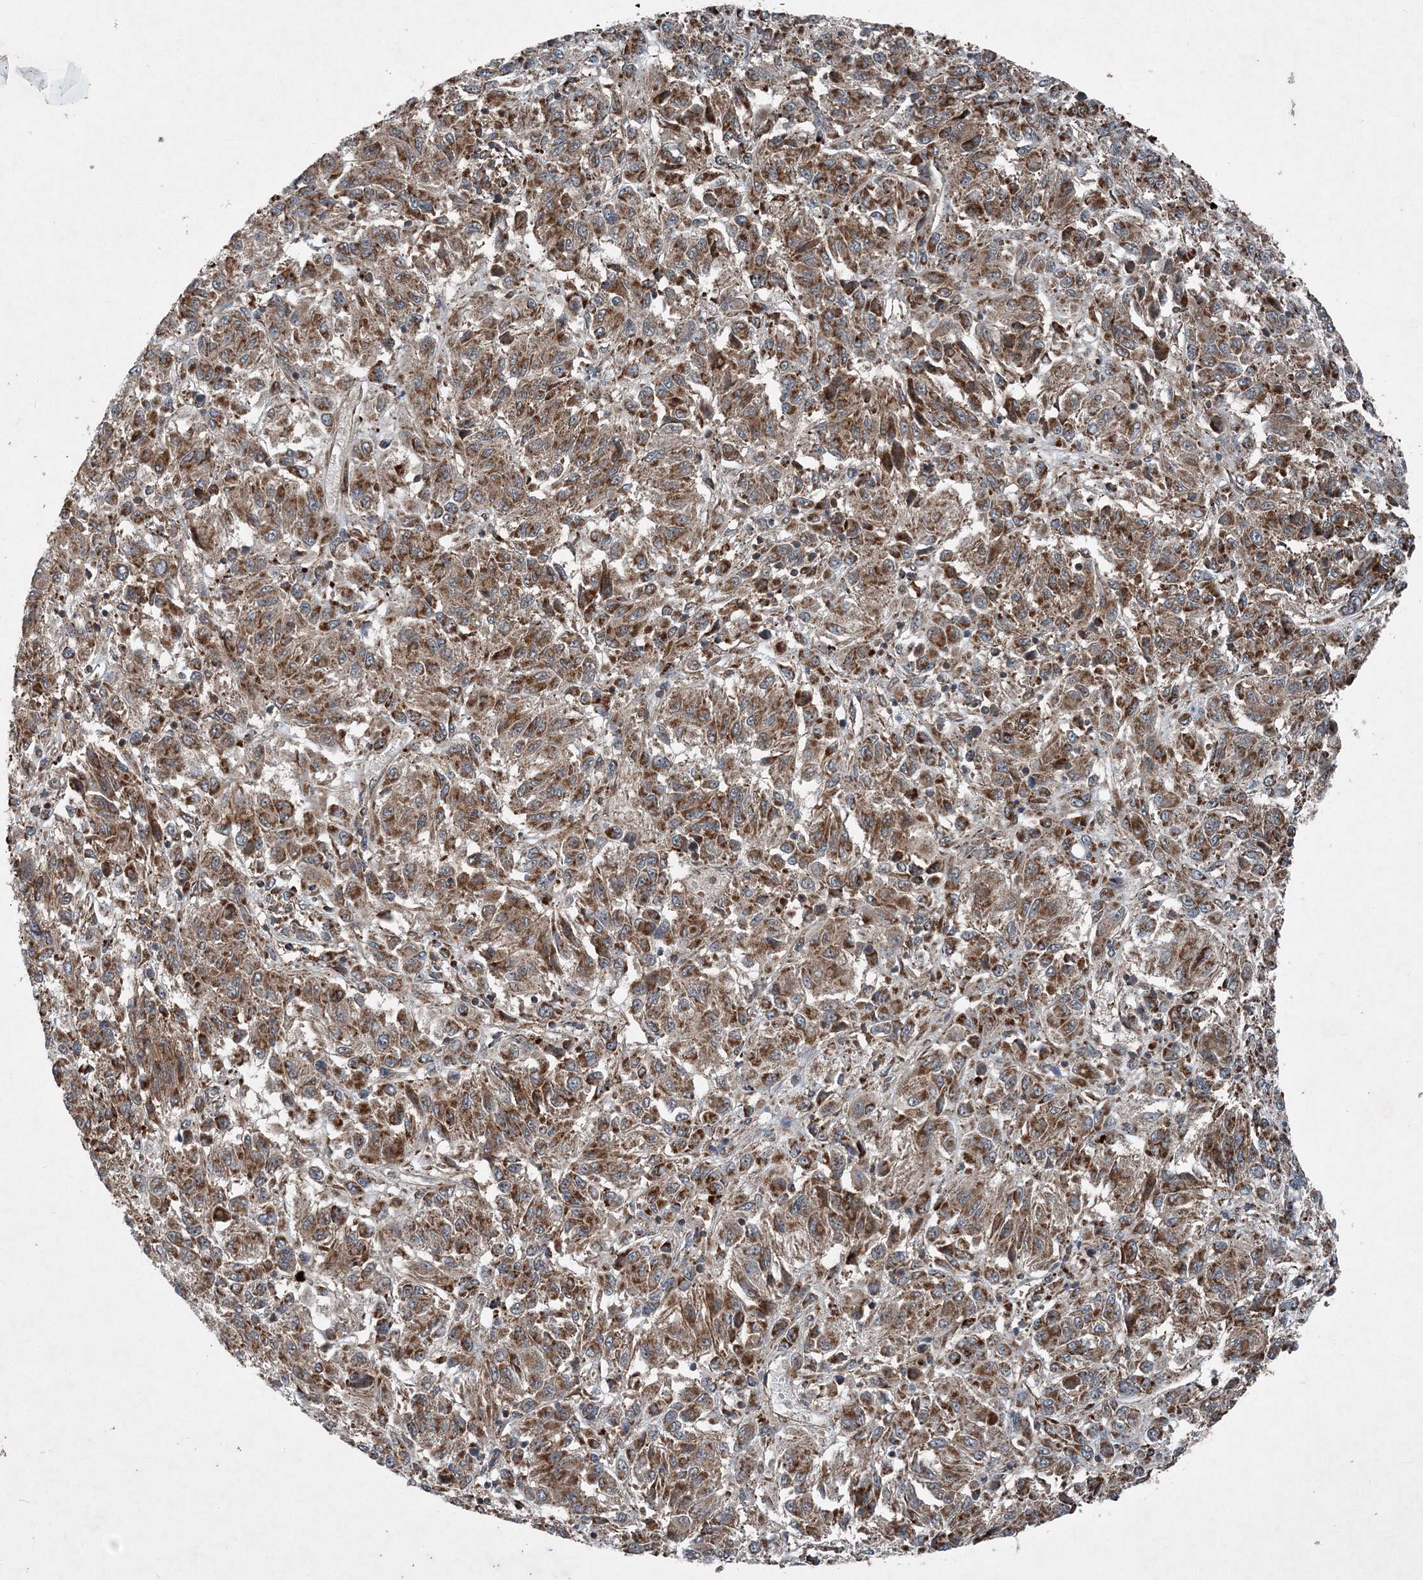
{"staining": {"intensity": "moderate", "quantity": ">75%", "location": "cytoplasmic/membranous"}, "tissue": "melanoma", "cell_type": "Tumor cells", "image_type": "cancer", "snomed": [{"axis": "morphology", "description": "Malignant melanoma, Metastatic site"}, {"axis": "topography", "description": "Lung"}], "caption": "Protein analysis of malignant melanoma (metastatic site) tissue displays moderate cytoplasmic/membranous expression in about >75% of tumor cells. The protein is shown in brown color, while the nuclei are stained blue.", "gene": "NDUFA2", "patient": {"sex": "male", "age": 64}}